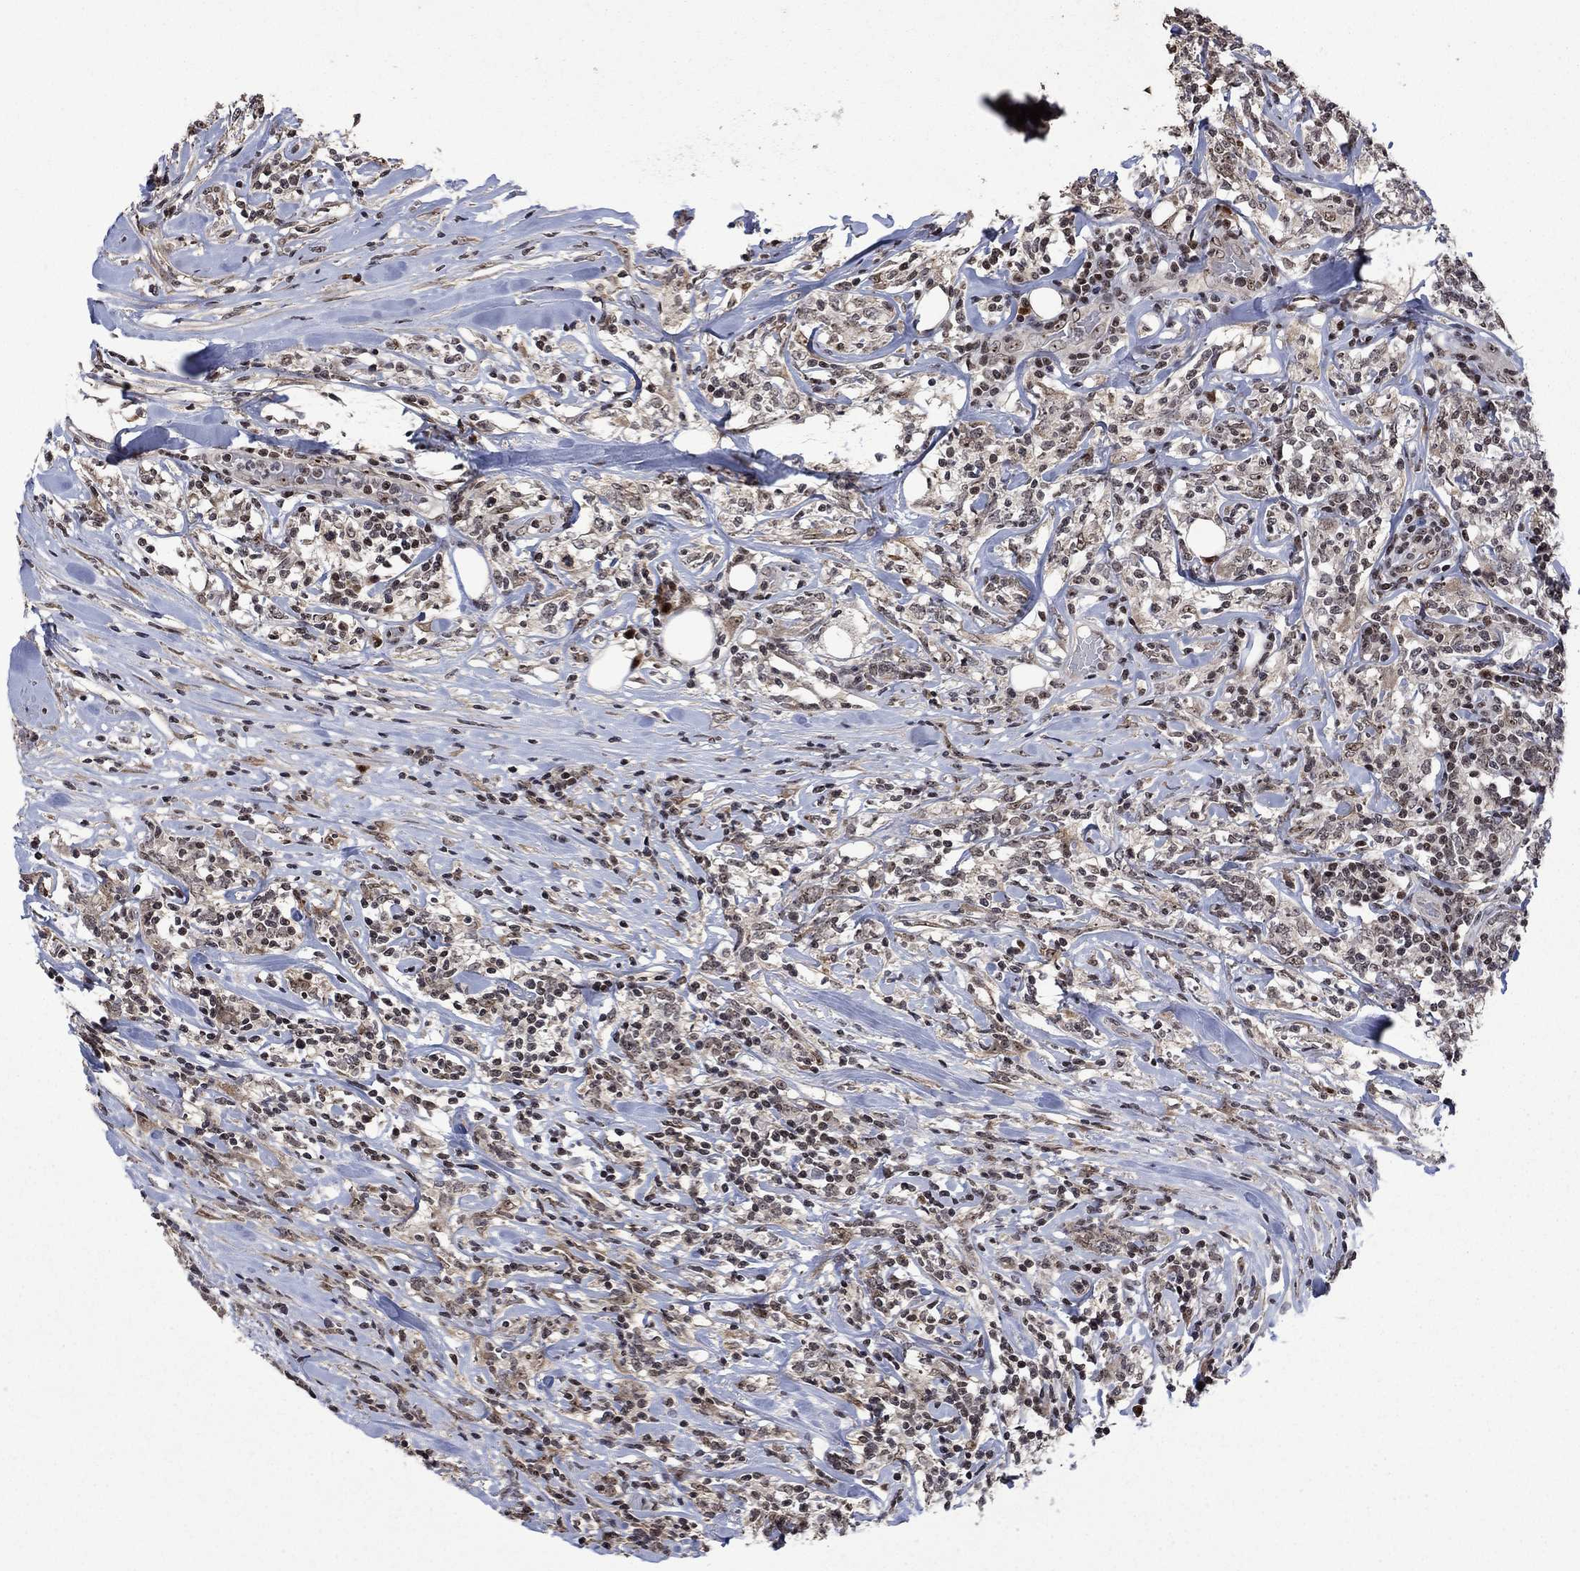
{"staining": {"intensity": "moderate", "quantity": "<25%", "location": "nuclear"}, "tissue": "lymphoma", "cell_type": "Tumor cells", "image_type": "cancer", "snomed": [{"axis": "morphology", "description": "Malignant lymphoma, non-Hodgkin's type, High grade"}, {"axis": "topography", "description": "Lymph node"}], "caption": "Immunohistochemistry histopathology image of neoplastic tissue: human malignant lymphoma, non-Hodgkin's type (high-grade) stained using immunohistochemistry (IHC) exhibits low levels of moderate protein expression localized specifically in the nuclear of tumor cells, appearing as a nuclear brown color.", "gene": "FBL", "patient": {"sex": "female", "age": 84}}